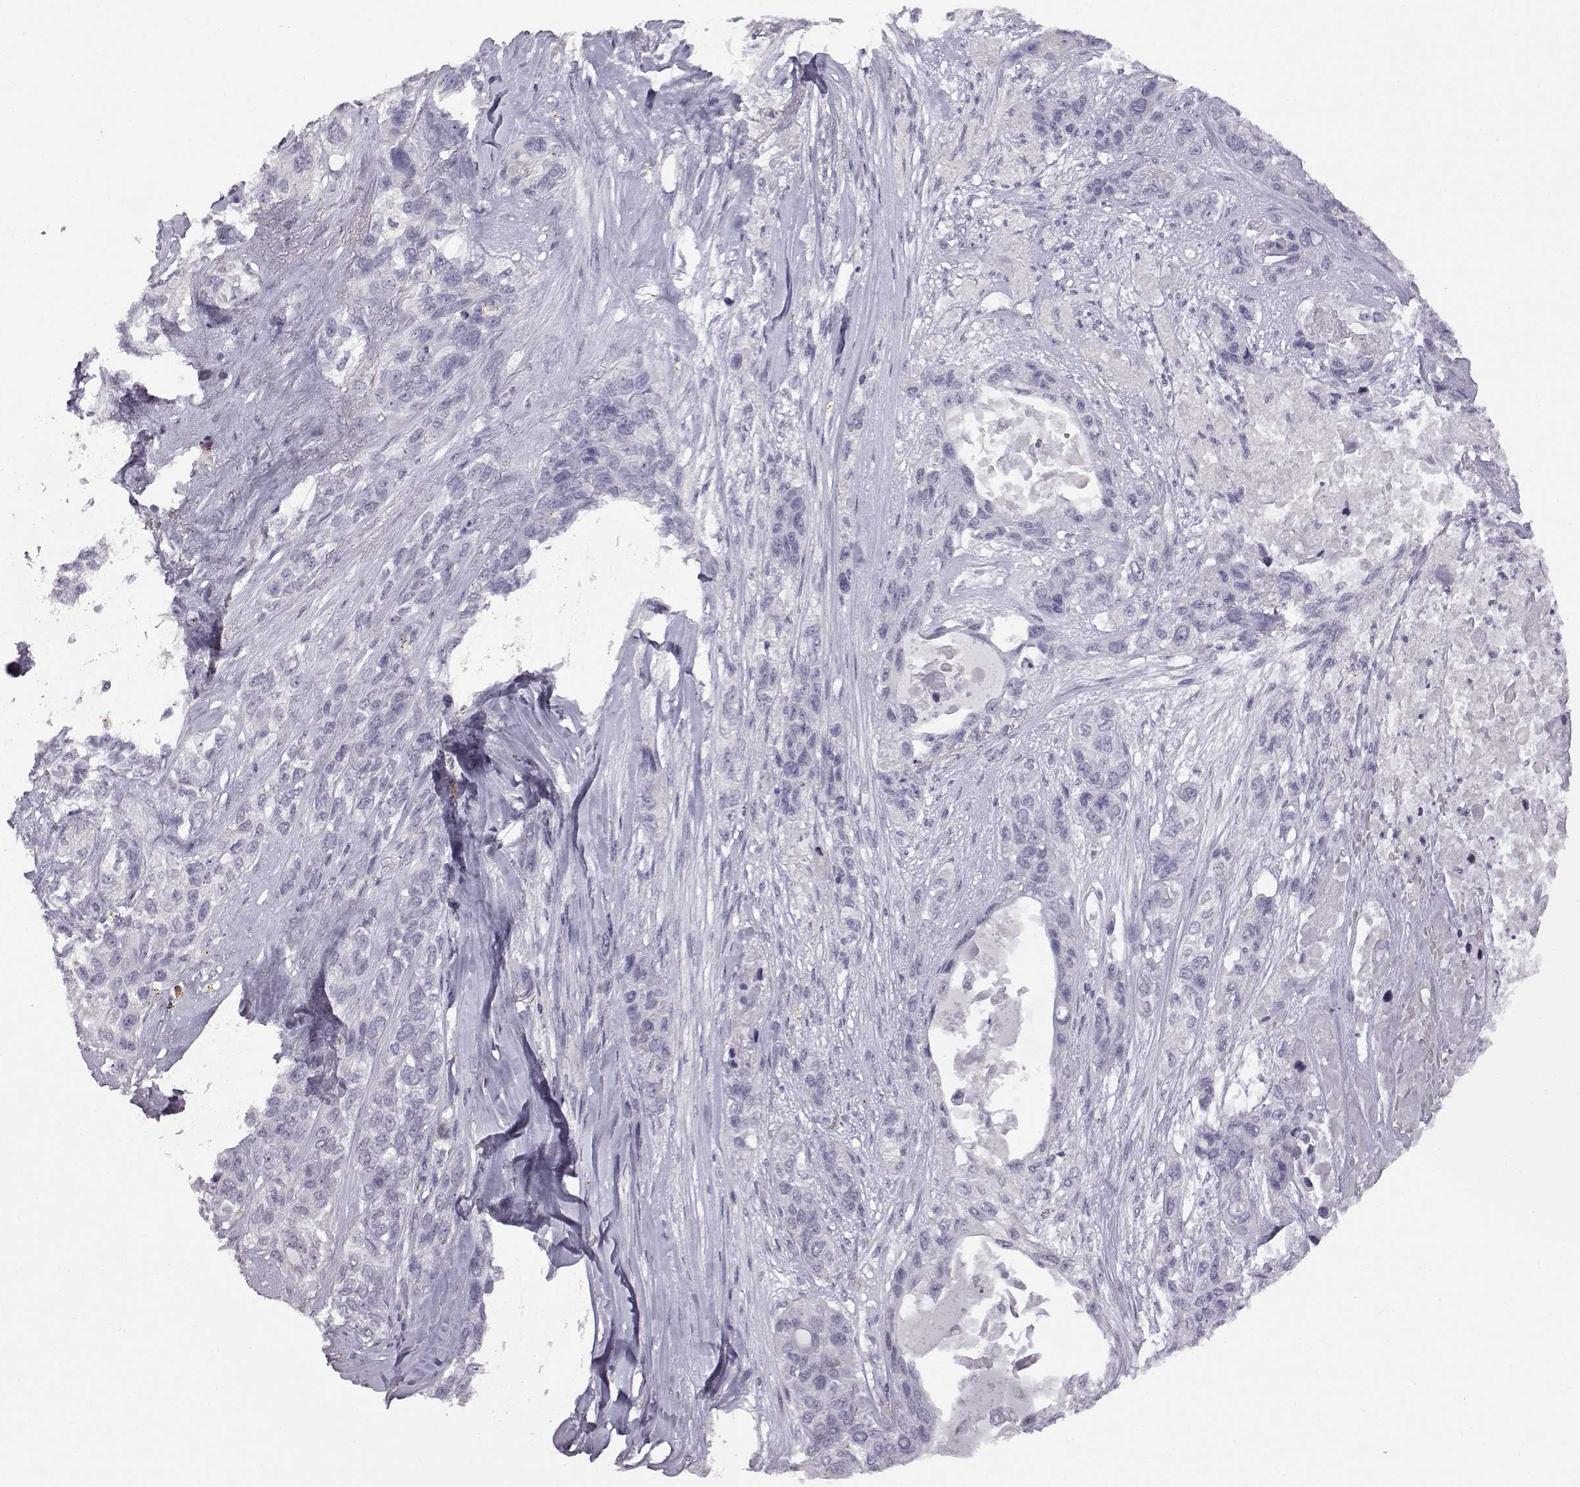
{"staining": {"intensity": "negative", "quantity": "none", "location": "none"}, "tissue": "lung cancer", "cell_type": "Tumor cells", "image_type": "cancer", "snomed": [{"axis": "morphology", "description": "Squamous cell carcinoma, NOS"}, {"axis": "topography", "description": "Lung"}], "caption": "An immunohistochemistry (IHC) photomicrograph of lung cancer is shown. There is no staining in tumor cells of lung cancer.", "gene": "VGF", "patient": {"sex": "female", "age": 70}}